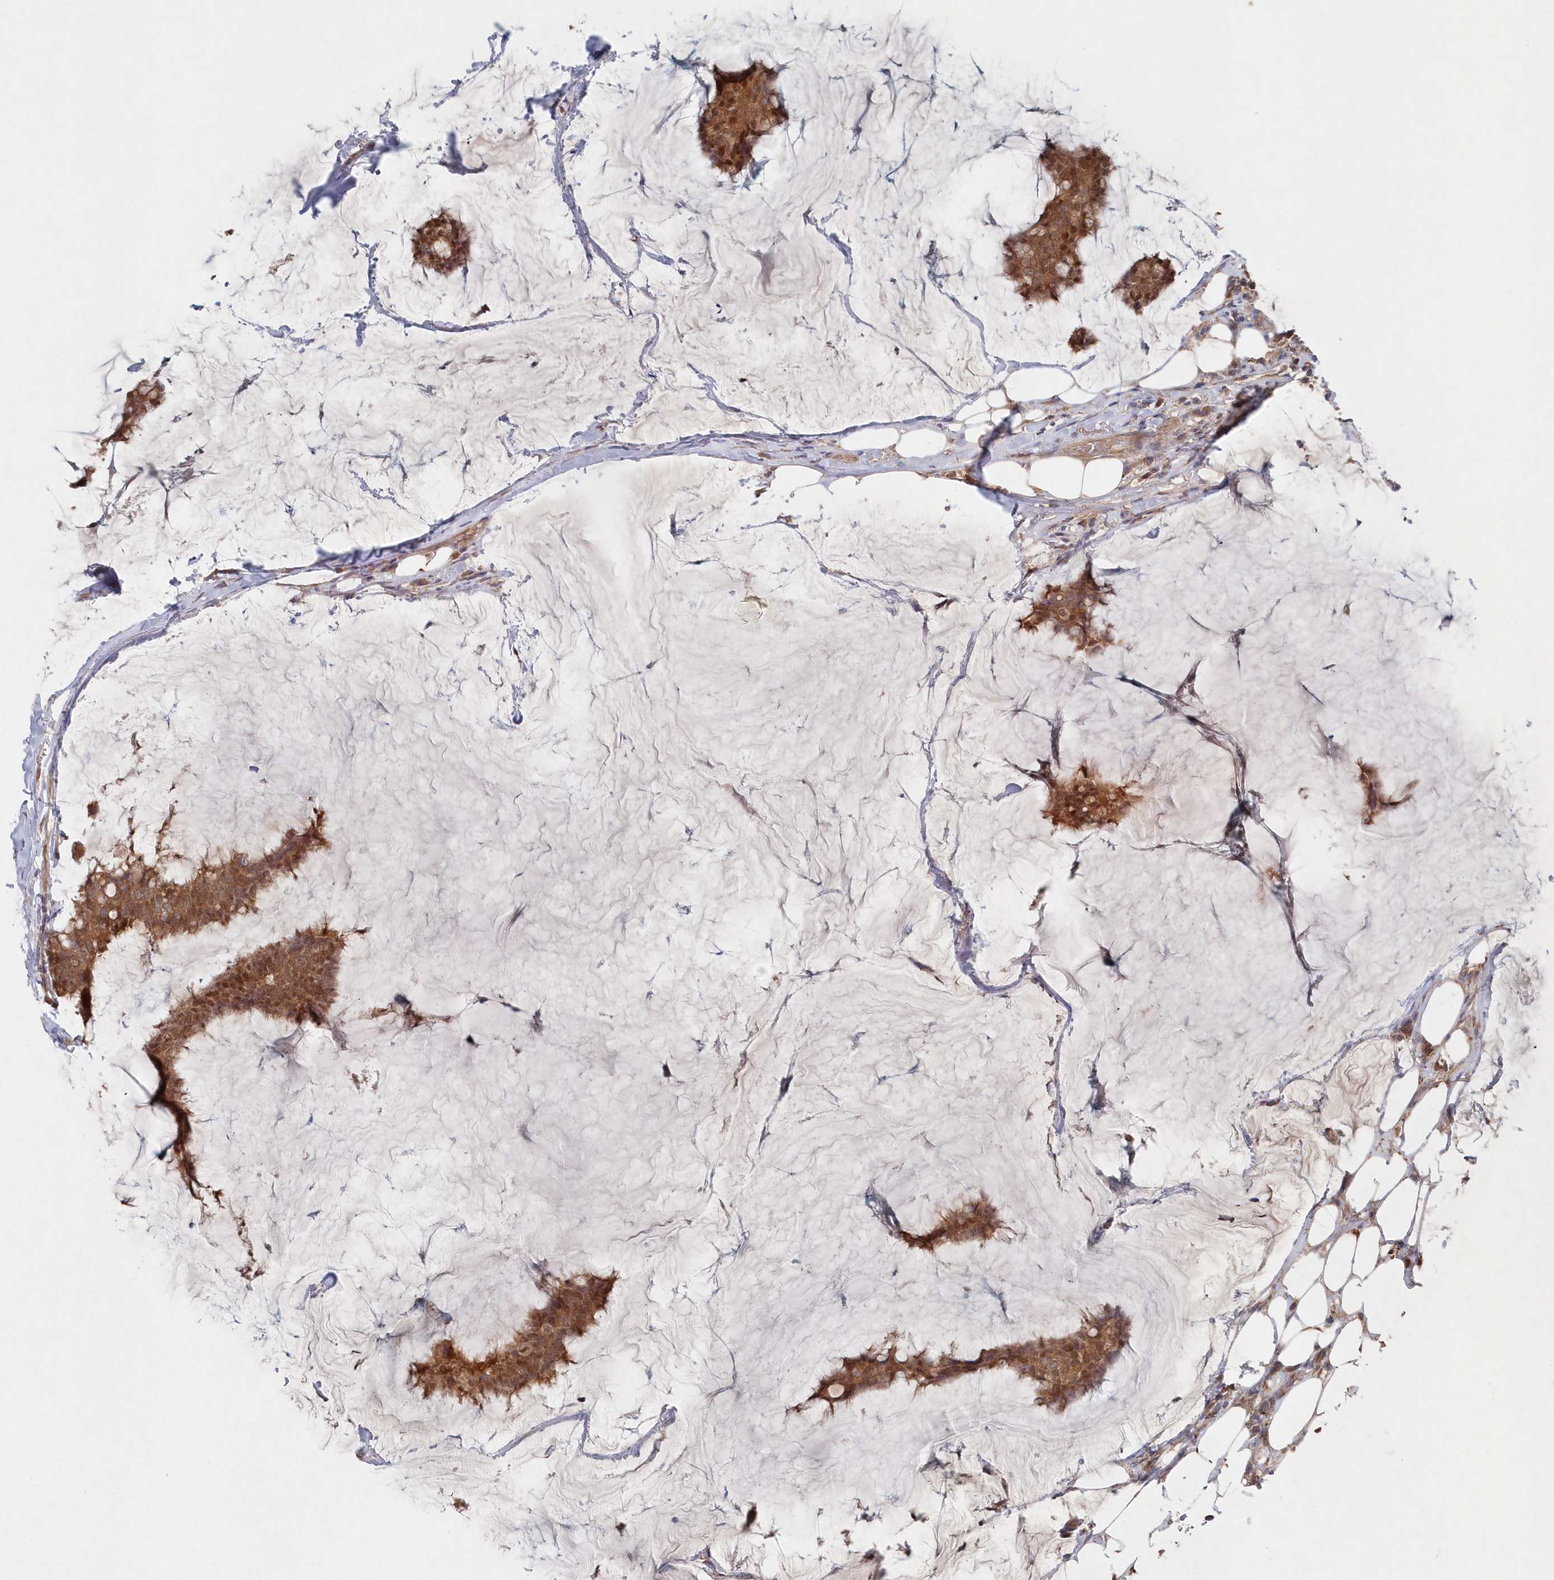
{"staining": {"intensity": "strong", "quantity": ">75%", "location": "cytoplasmic/membranous,nuclear"}, "tissue": "breast cancer", "cell_type": "Tumor cells", "image_type": "cancer", "snomed": [{"axis": "morphology", "description": "Duct carcinoma"}, {"axis": "topography", "description": "Breast"}], "caption": "The immunohistochemical stain labels strong cytoplasmic/membranous and nuclear staining in tumor cells of breast cancer tissue.", "gene": "ASNSD1", "patient": {"sex": "female", "age": 93}}